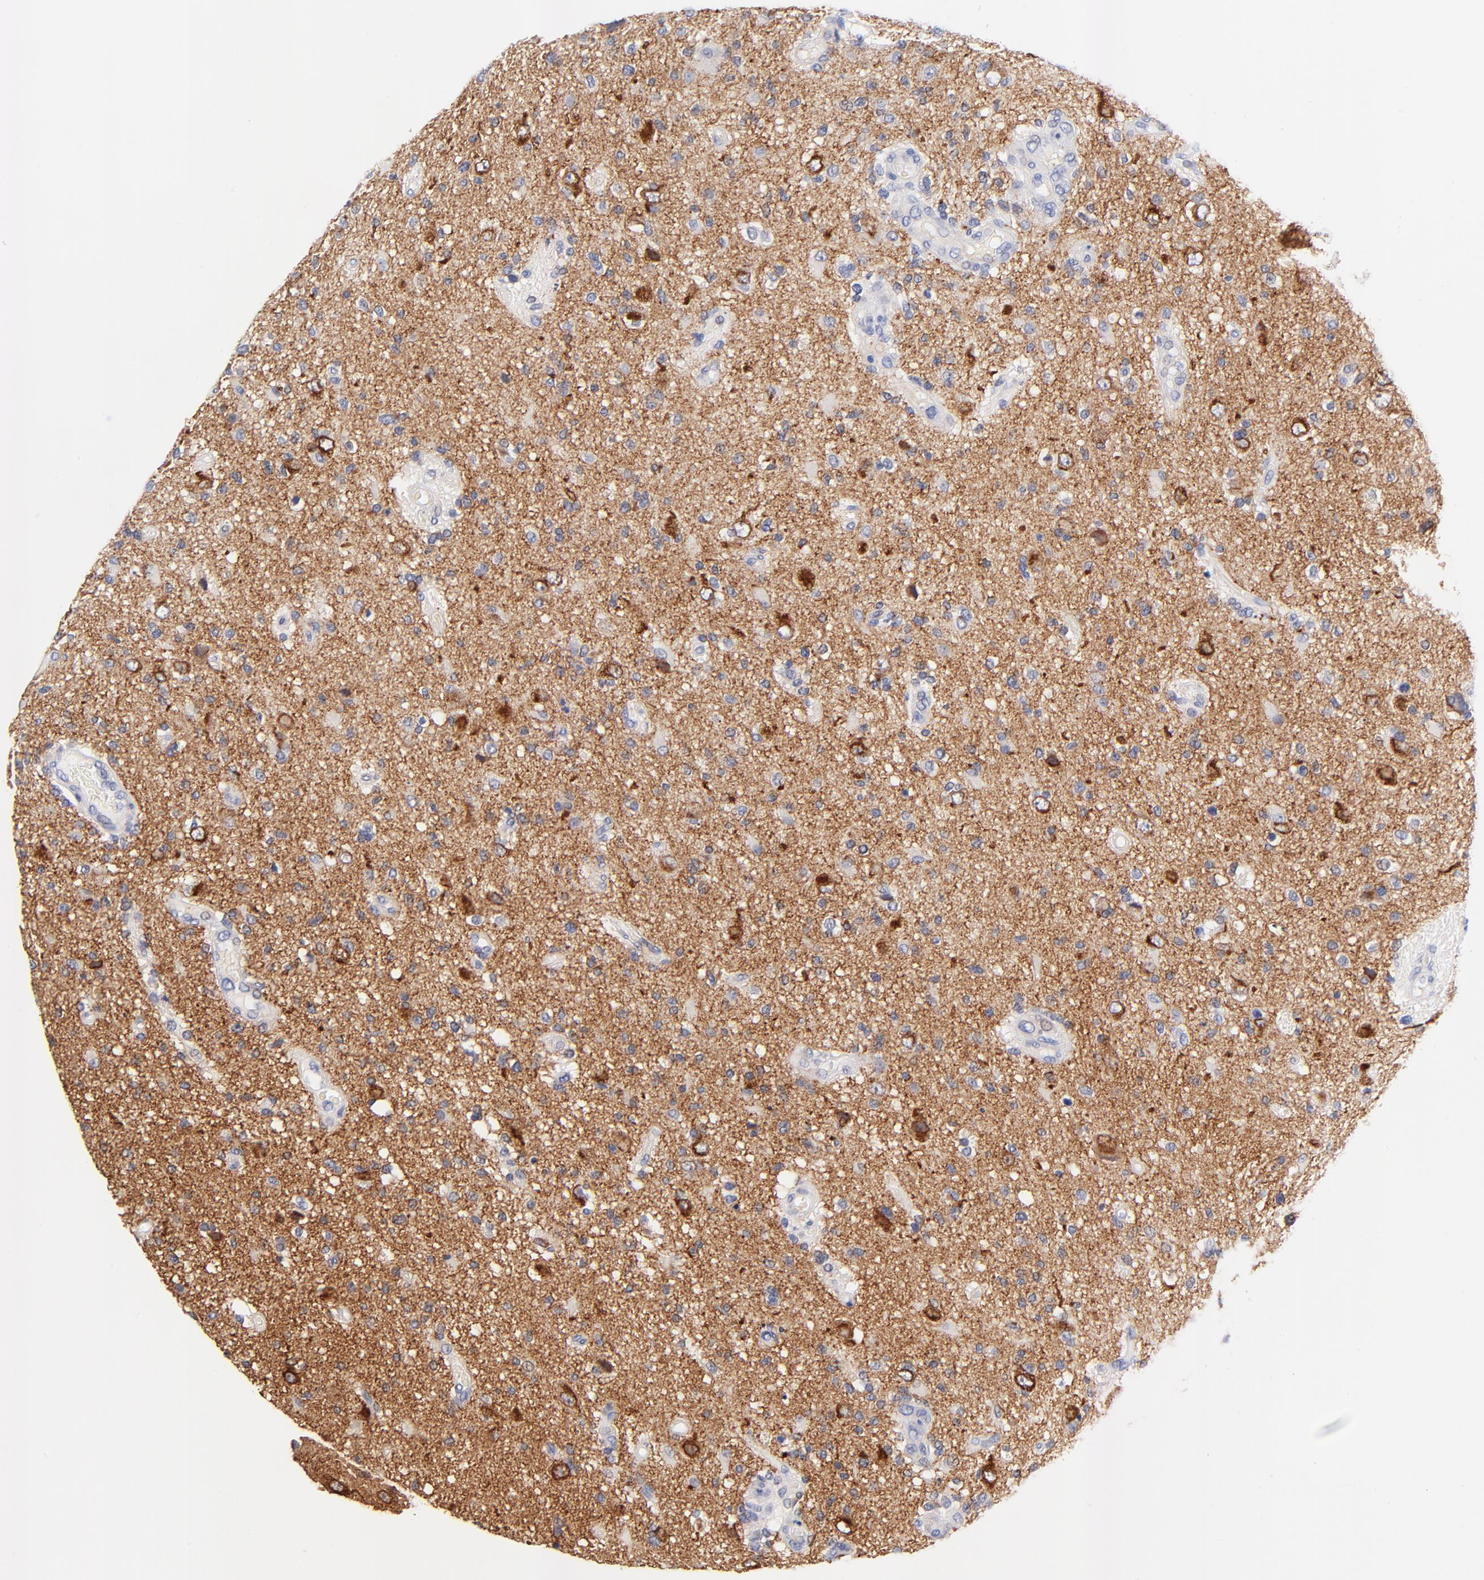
{"staining": {"intensity": "negative", "quantity": "none", "location": "none"}, "tissue": "glioma", "cell_type": "Tumor cells", "image_type": "cancer", "snomed": [{"axis": "morphology", "description": "Normal tissue, NOS"}, {"axis": "morphology", "description": "Glioma, malignant, High grade"}, {"axis": "topography", "description": "Cerebral cortex"}], "caption": "Histopathology image shows no significant protein positivity in tumor cells of glioma.", "gene": "FAM117B", "patient": {"sex": "male", "age": 75}}